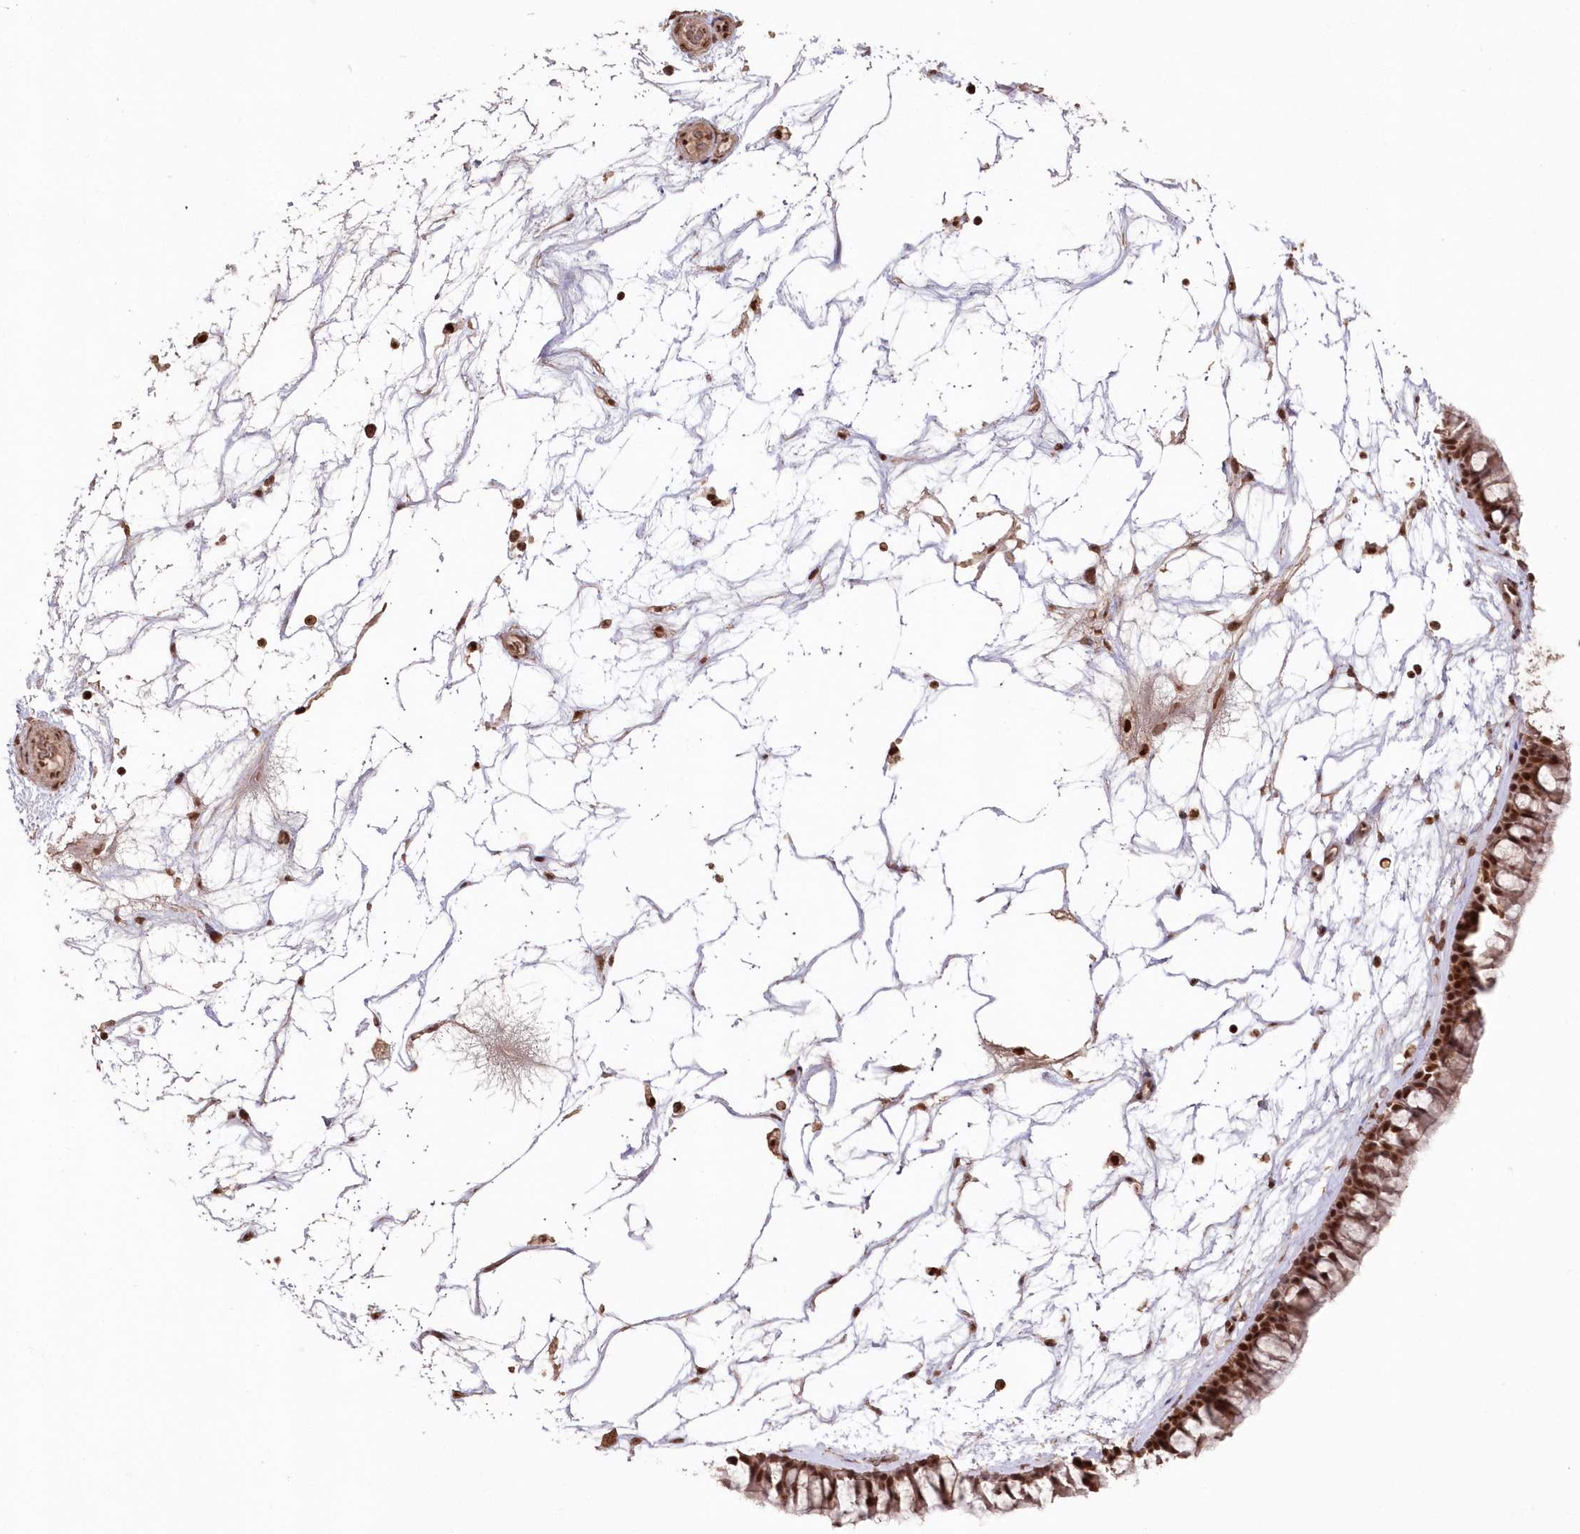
{"staining": {"intensity": "strong", "quantity": ">75%", "location": "cytoplasmic/membranous,nuclear"}, "tissue": "nasopharynx", "cell_type": "Respiratory epithelial cells", "image_type": "normal", "snomed": [{"axis": "morphology", "description": "Normal tissue, NOS"}, {"axis": "topography", "description": "Nasopharynx"}], "caption": "IHC histopathology image of normal human nasopharynx stained for a protein (brown), which reveals high levels of strong cytoplasmic/membranous,nuclear staining in about >75% of respiratory epithelial cells.", "gene": "PDS5A", "patient": {"sex": "male", "age": 64}}